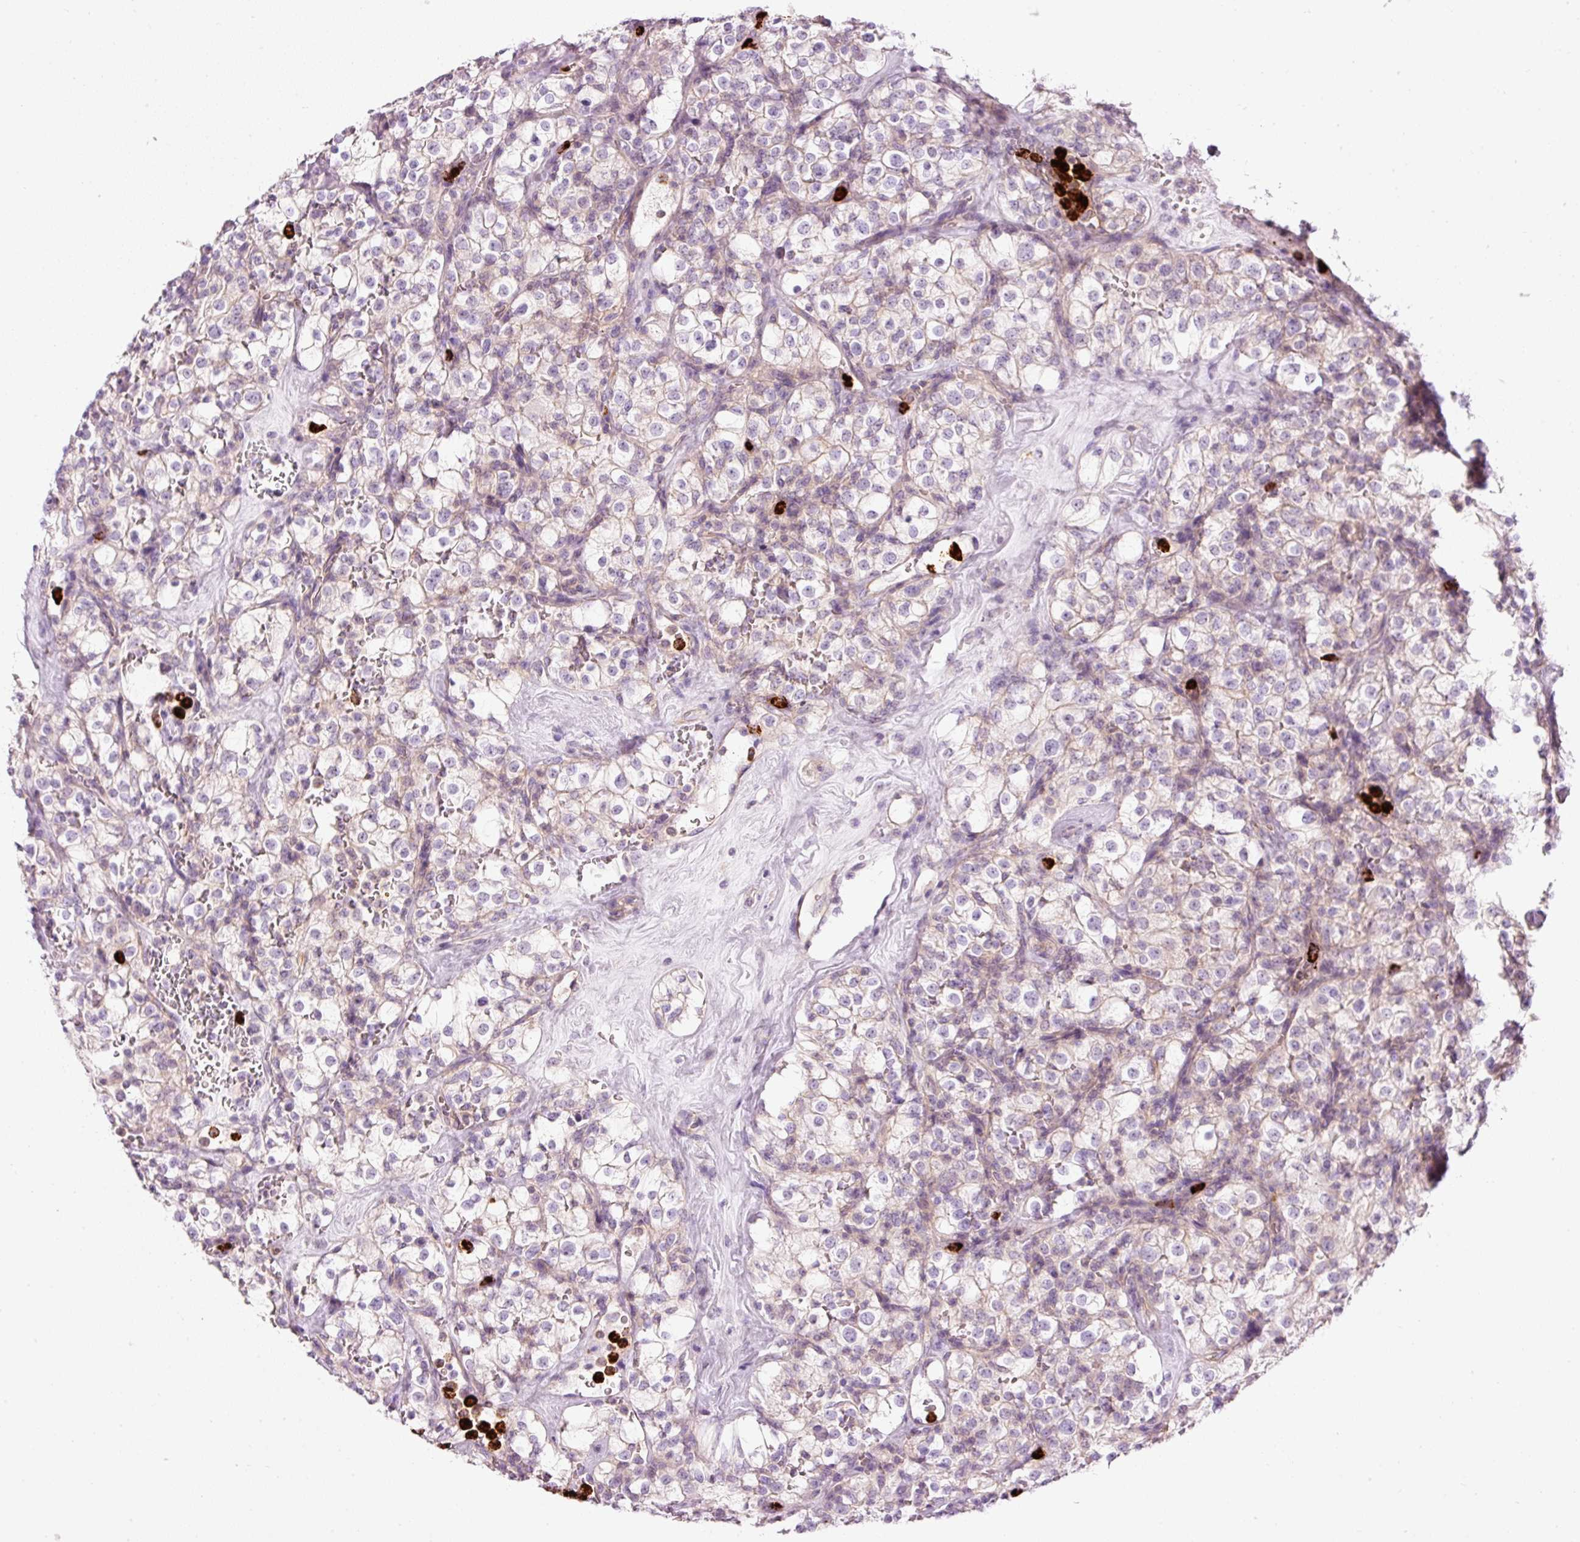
{"staining": {"intensity": "weak", "quantity": "<25%", "location": "cytoplasmic/membranous"}, "tissue": "renal cancer", "cell_type": "Tumor cells", "image_type": "cancer", "snomed": [{"axis": "morphology", "description": "Adenocarcinoma, NOS"}, {"axis": "topography", "description": "Kidney"}], "caption": "Tumor cells show no significant staining in renal cancer.", "gene": "MAP3K3", "patient": {"sex": "female", "age": 74}}